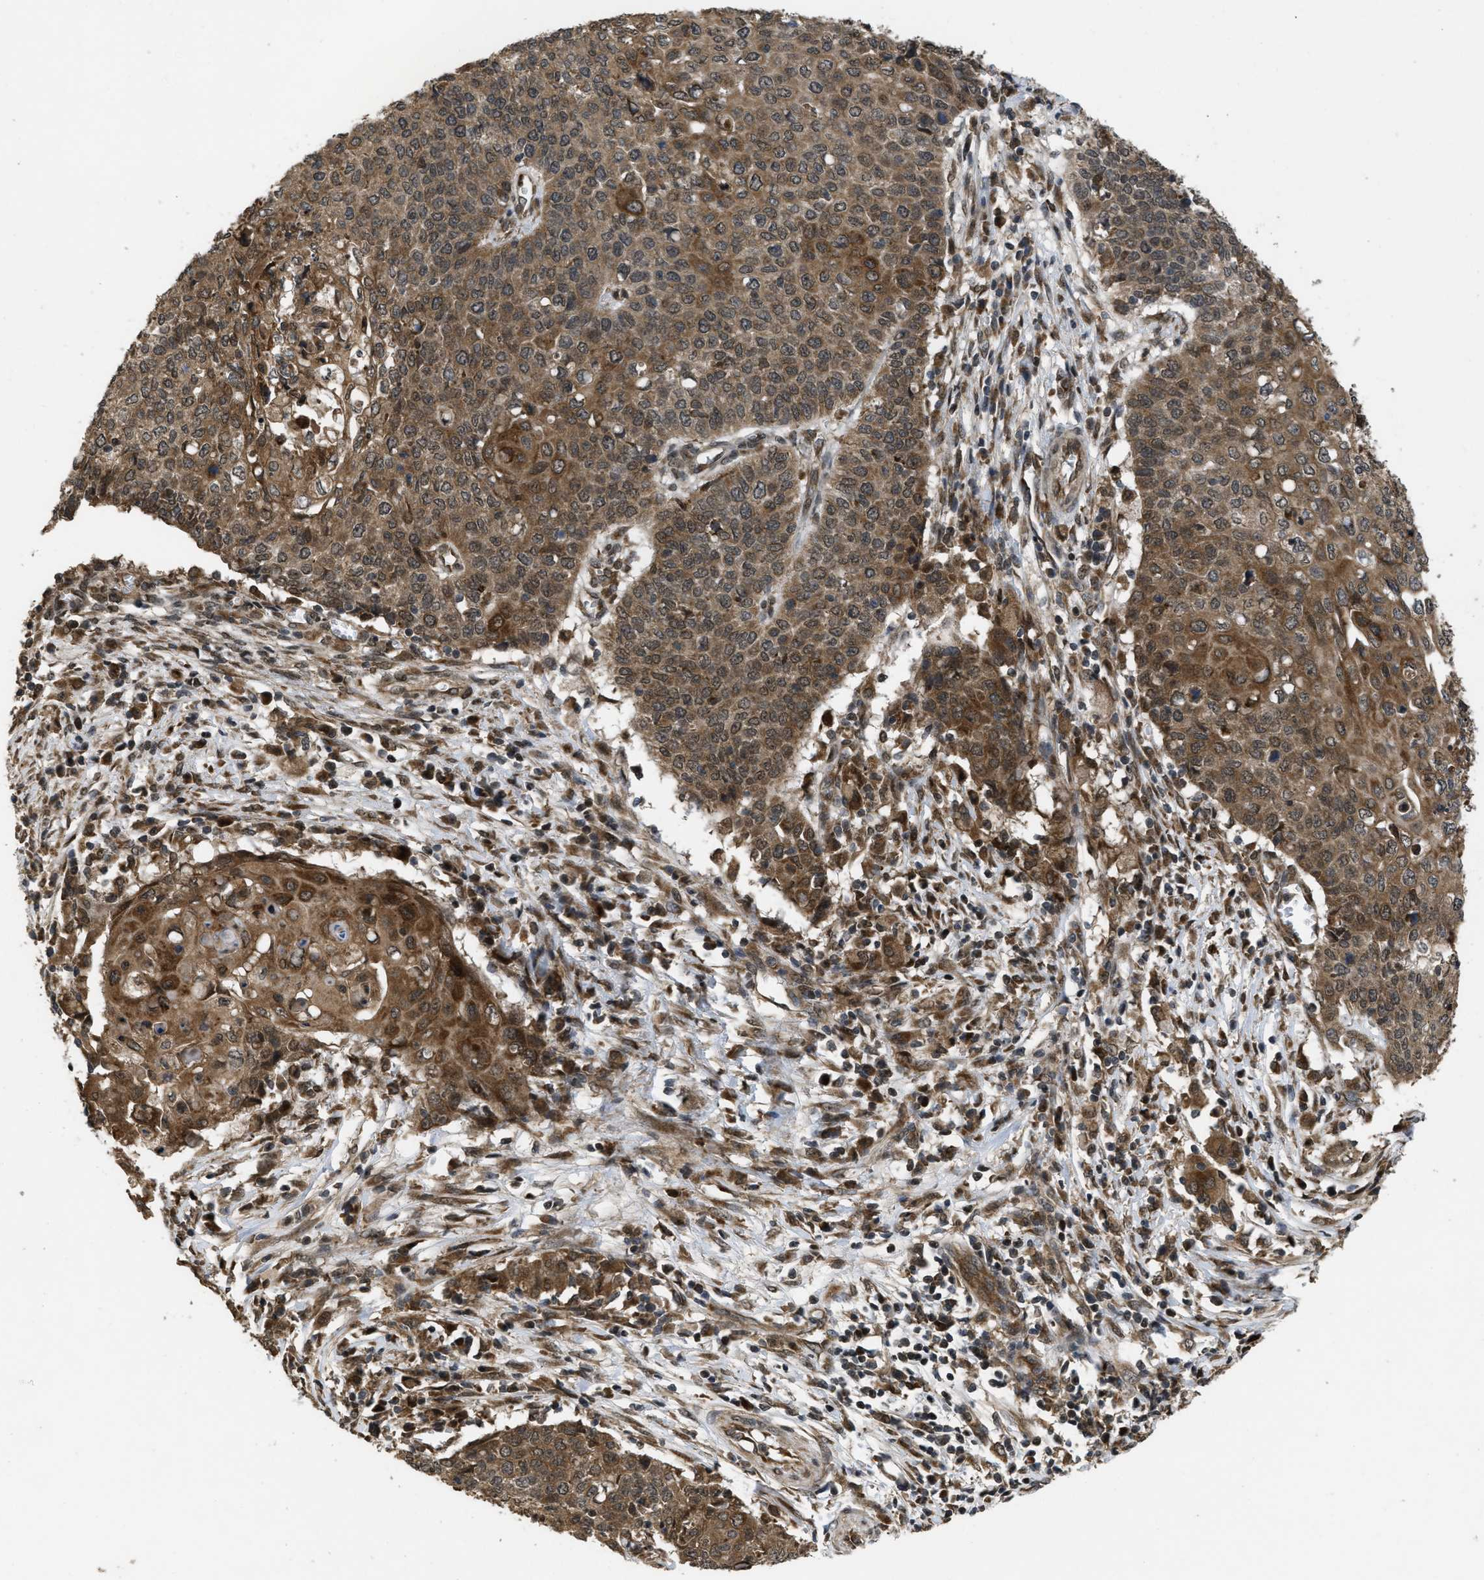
{"staining": {"intensity": "moderate", "quantity": ">75%", "location": "cytoplasmic/membranous"}, "tissue": "cervical cancer", "cell_type": "Tumor cells", "image_type": "cancer", "snomed": [{"axis": "morphology", "description": "Squamous cell carcinoma, NOS"}, {"axis": "topography", "description": "Cervix"}], "caption": "Brown immunohistochemical staining in cervical squamous cell carcinoma exhibits moderate cytoplasmic/membranous positivity in approximately >75% of tumor cells.", "gene": "SPTLC1", "patient": {"sex": "female", "age": 39}}